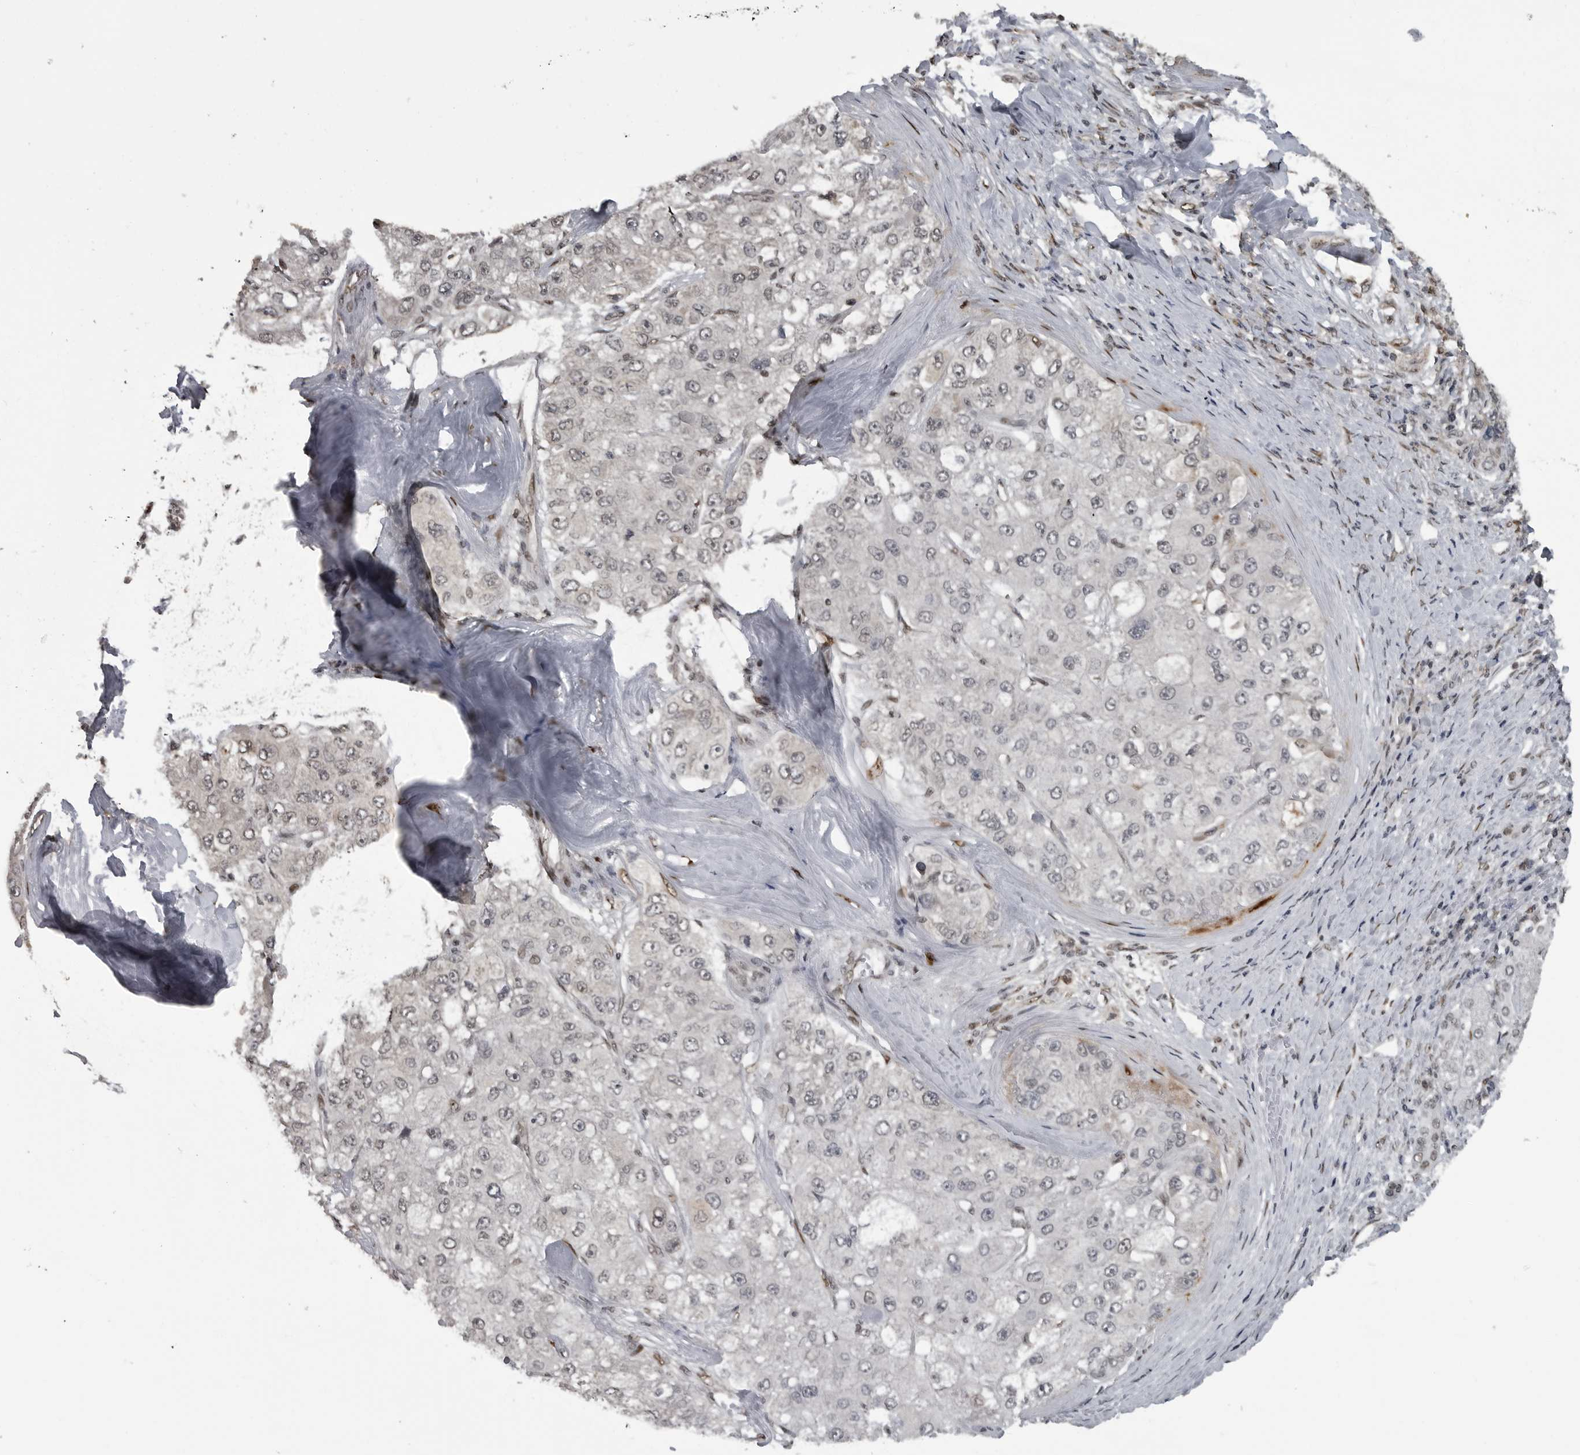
{"staining": {"intensity": "negative", "quantity": "none", "location": "none"}, "tissue": "liver cancer", "cell_type": "Tumor cells", "image_type": "cancer", "snomed": [{"axis": "morphology", "description": "Carcinoma, Hepatocellular, NOS"}, {"axis": "topography", "description": "Liver"}], "caption": "DAB immunohistochemical staining of human liver cancer demonstrates no significant positivity in tumor cells.", "gene": "C8orf58", "patient": {"sex": "male", "age": 80}}